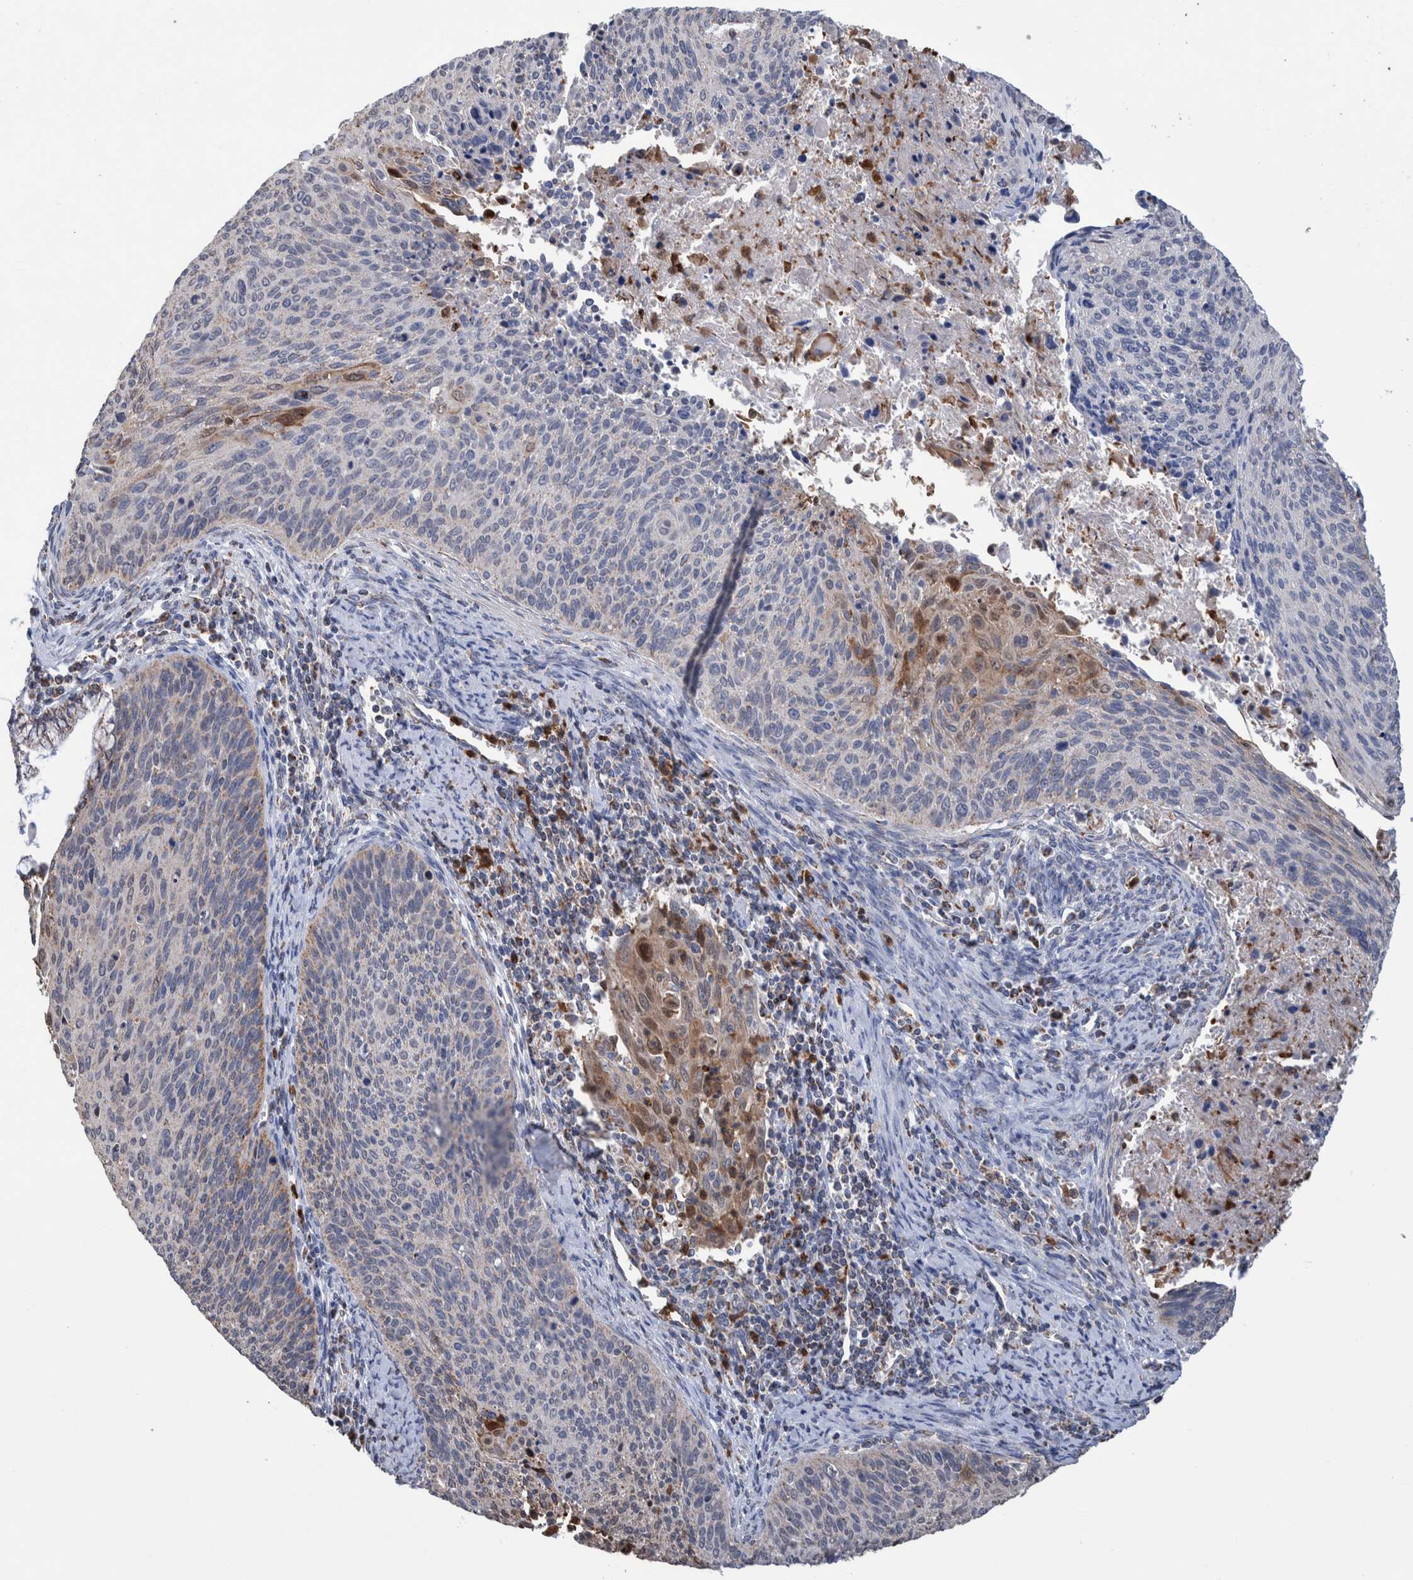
{"staining": {"intensity": "weak", "quantity": "<25%", "location": "cytoplasmic/membranous"}, "tissue": "cervical cancer", "cell_type": "Tumor cells", "image_type": "cancer", "snomed": [{"axis": "morphology", "description": "Squamous cell carcinoma, NOS"}, {"axis": "topography", "description": "Cervix"}], "caption": "A histopathology image of human squamous cell carcinoma (cervical) is negative for staining in tumor cells.", "gene": "DECR1", "patient": {"sex": "female", "age": 55}}